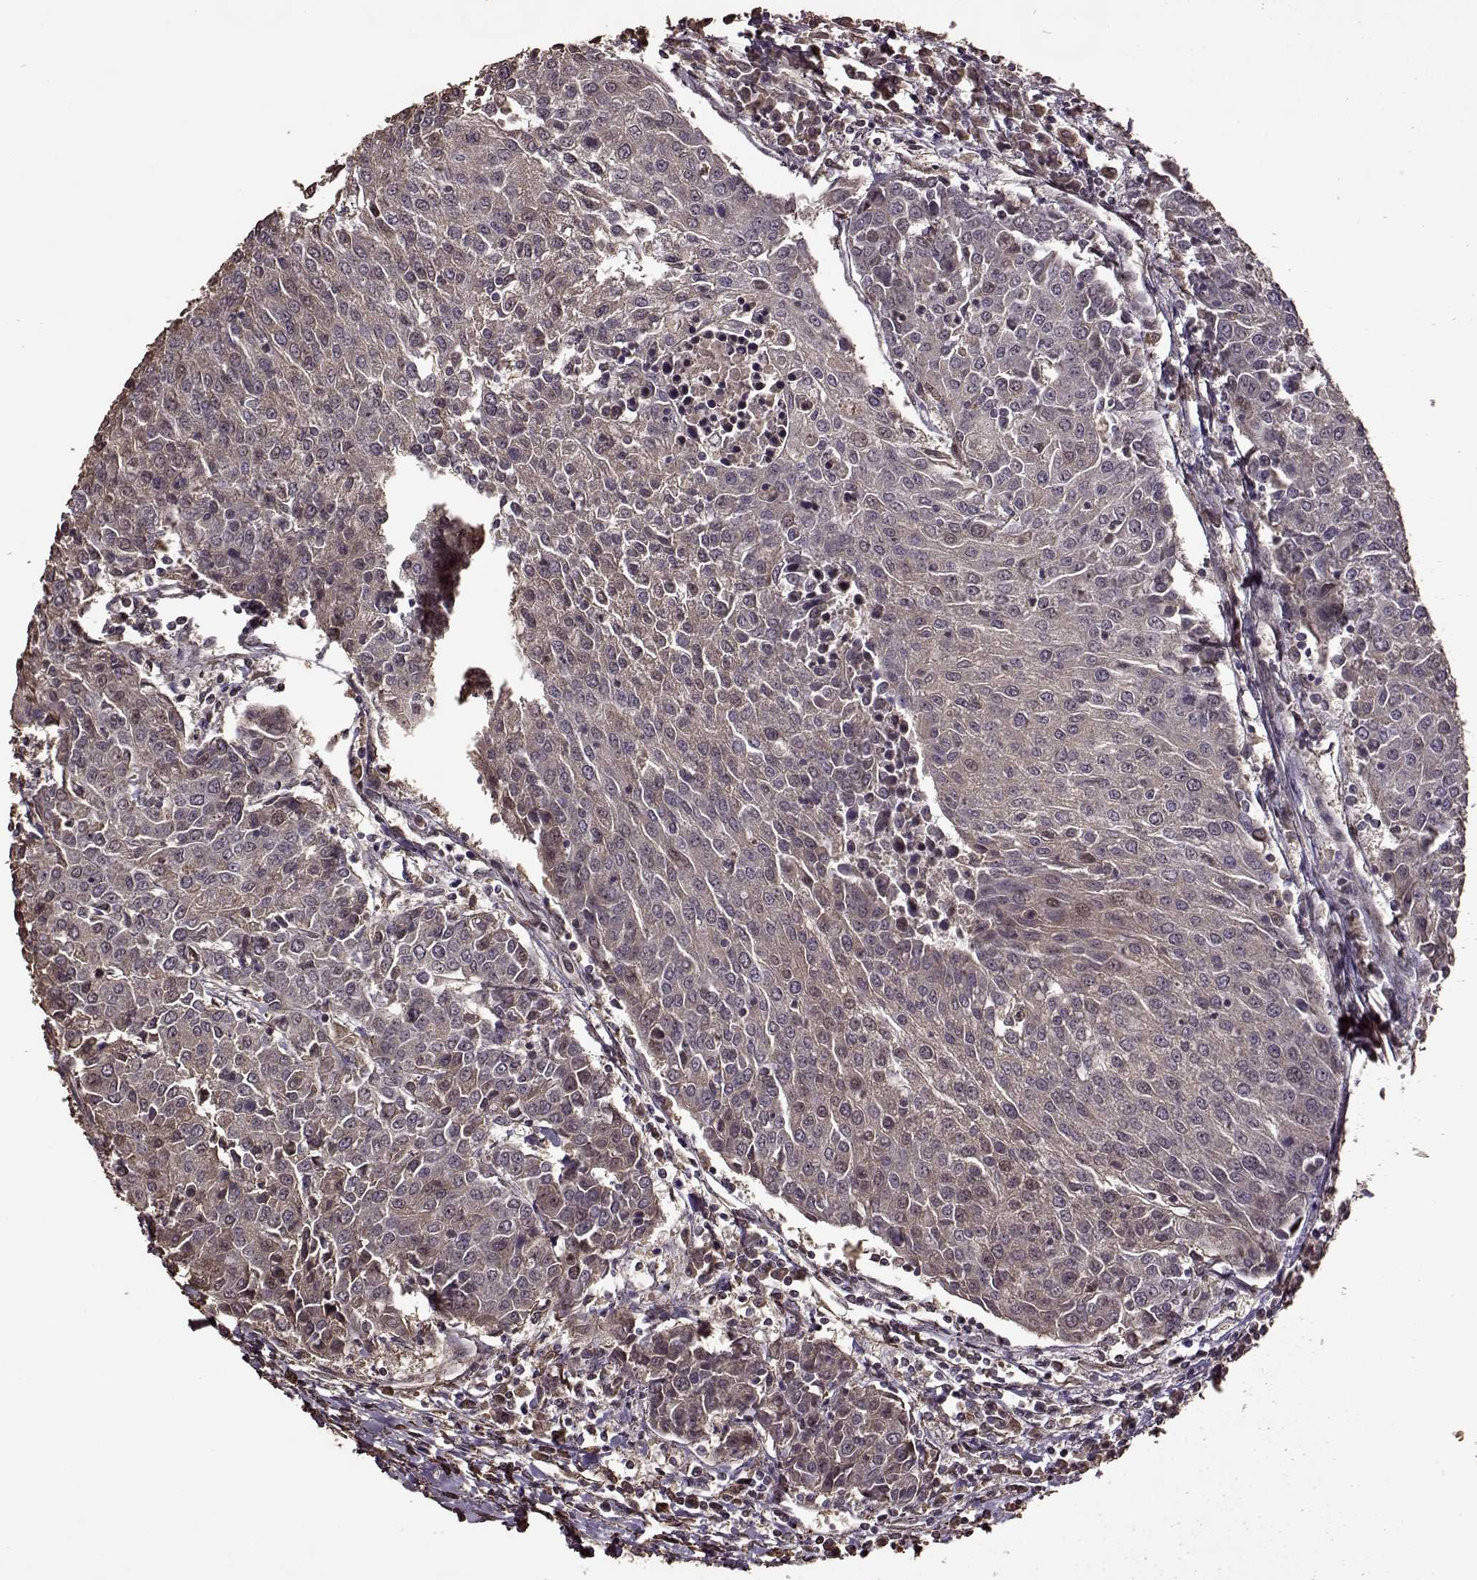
{"staining": {"intensity": "negative", "quantity": "none", "location": "none"}, "tissue": "urothelial cancer", "cell_type": "Tumor cells", "image_type": "cancer", "snomed": [{"axis": "morphology", "description": "Urothelial carcinoma, High grade"}, {"axis": "topography", "description": "Urinary bladder"}], "caption": "Tumor cells are negative for brown protein staining in high-grade urothelial carcinoma. (DAB (3,3'-diaminobenzidine) immunohistochemistry with hematoxylin counter stain).", "gene": "FBXW11", "patient": {"sex": "female", "age": 85}}